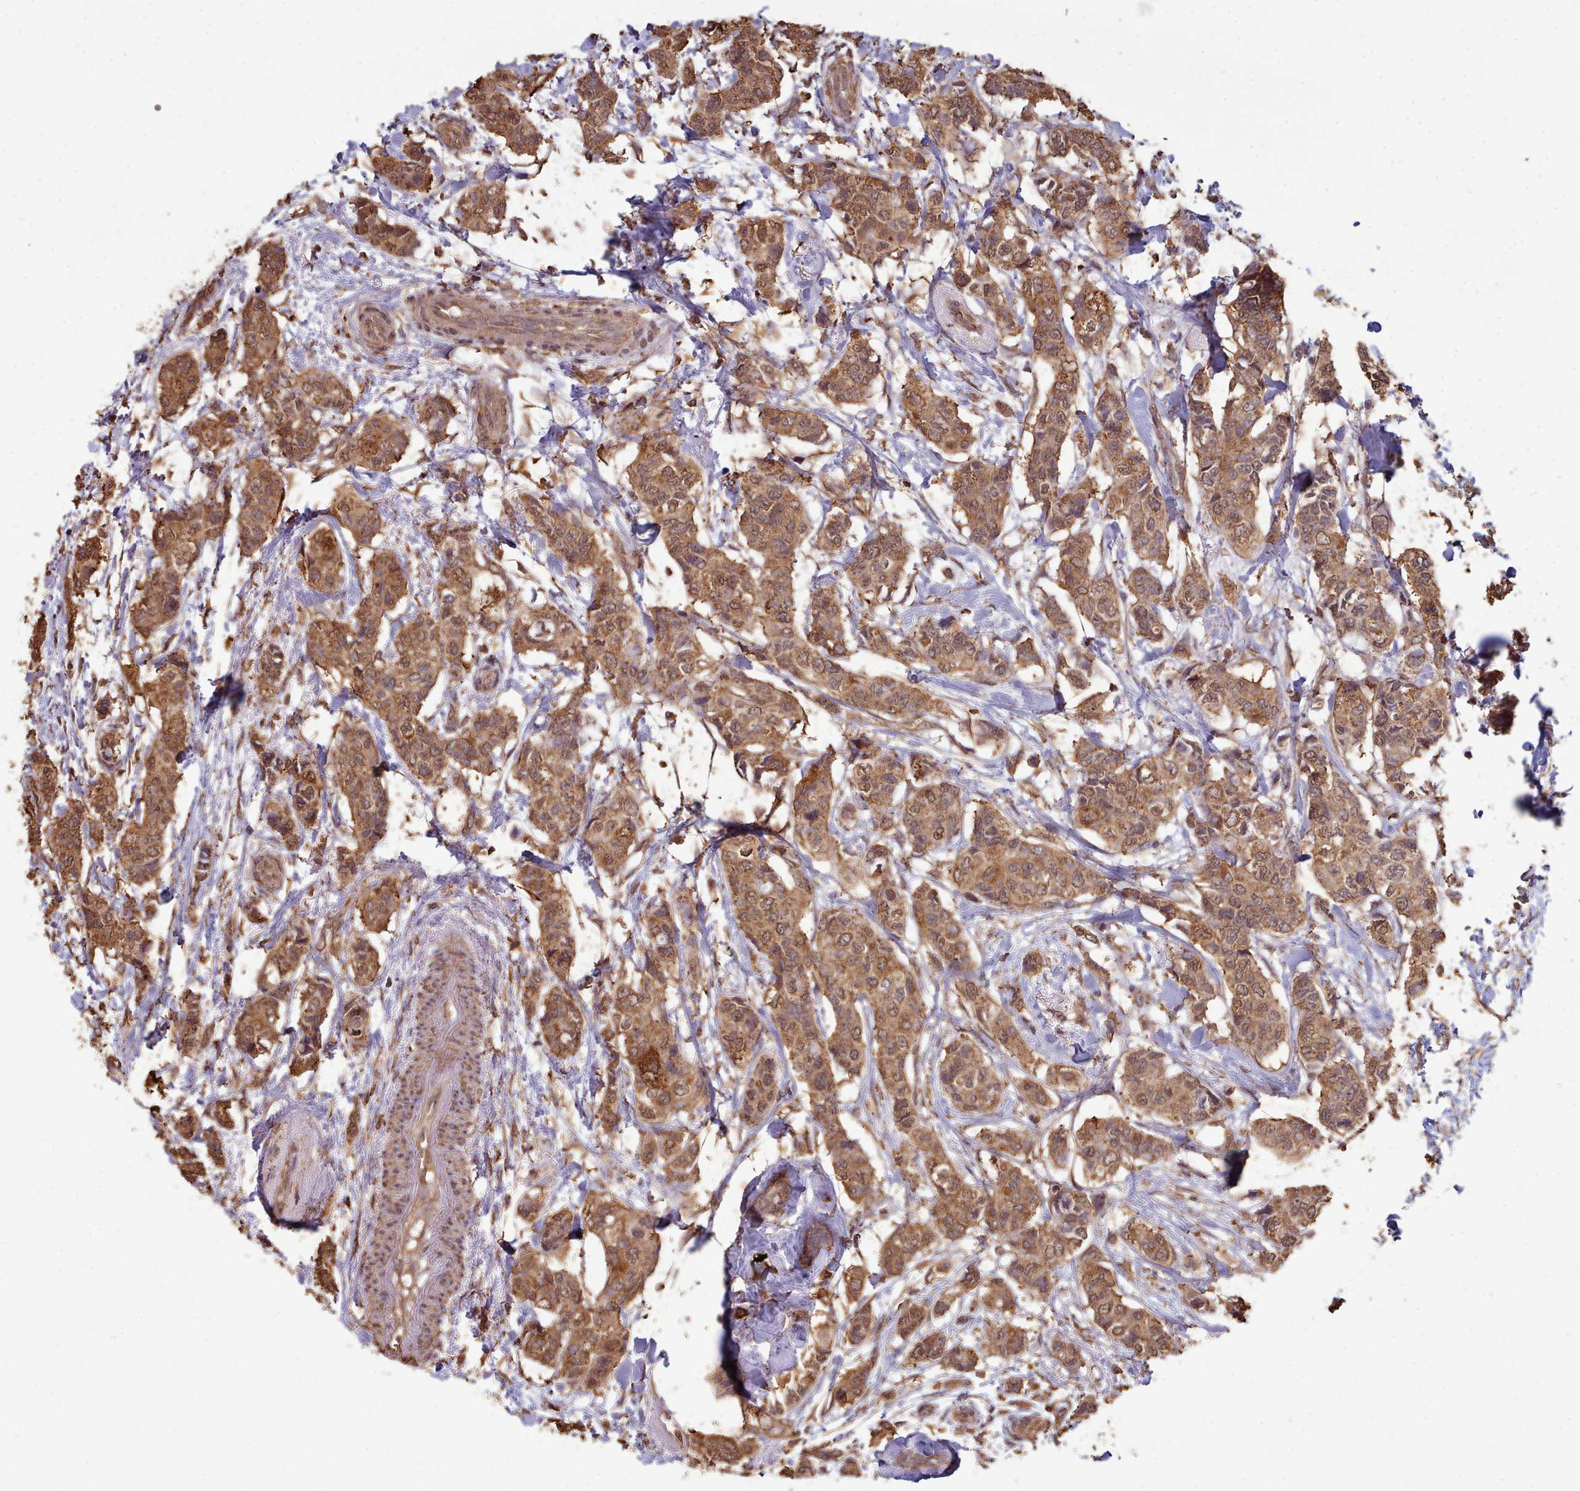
{"staining": {"intensity": "moderate", "quantity": ">75%", "location": "cytoplasmic/membranous"}, "tissue": "breast cancer", "cell_type": "Tumor cells", "image_type": "cancer", "snomed": [{"axis": "morphology", "description": "Lobular carcinoma"}, {"axis": "topography", "description": "Breast"}], "caption": "An image showing moderate cytoplasmic/membranous expression in about >75% of tumor cells in breast cancer, as visualized by brown immunohistochemical staining.", "gene": "METRN", "patient": {"sex": "female", "age": 51}}